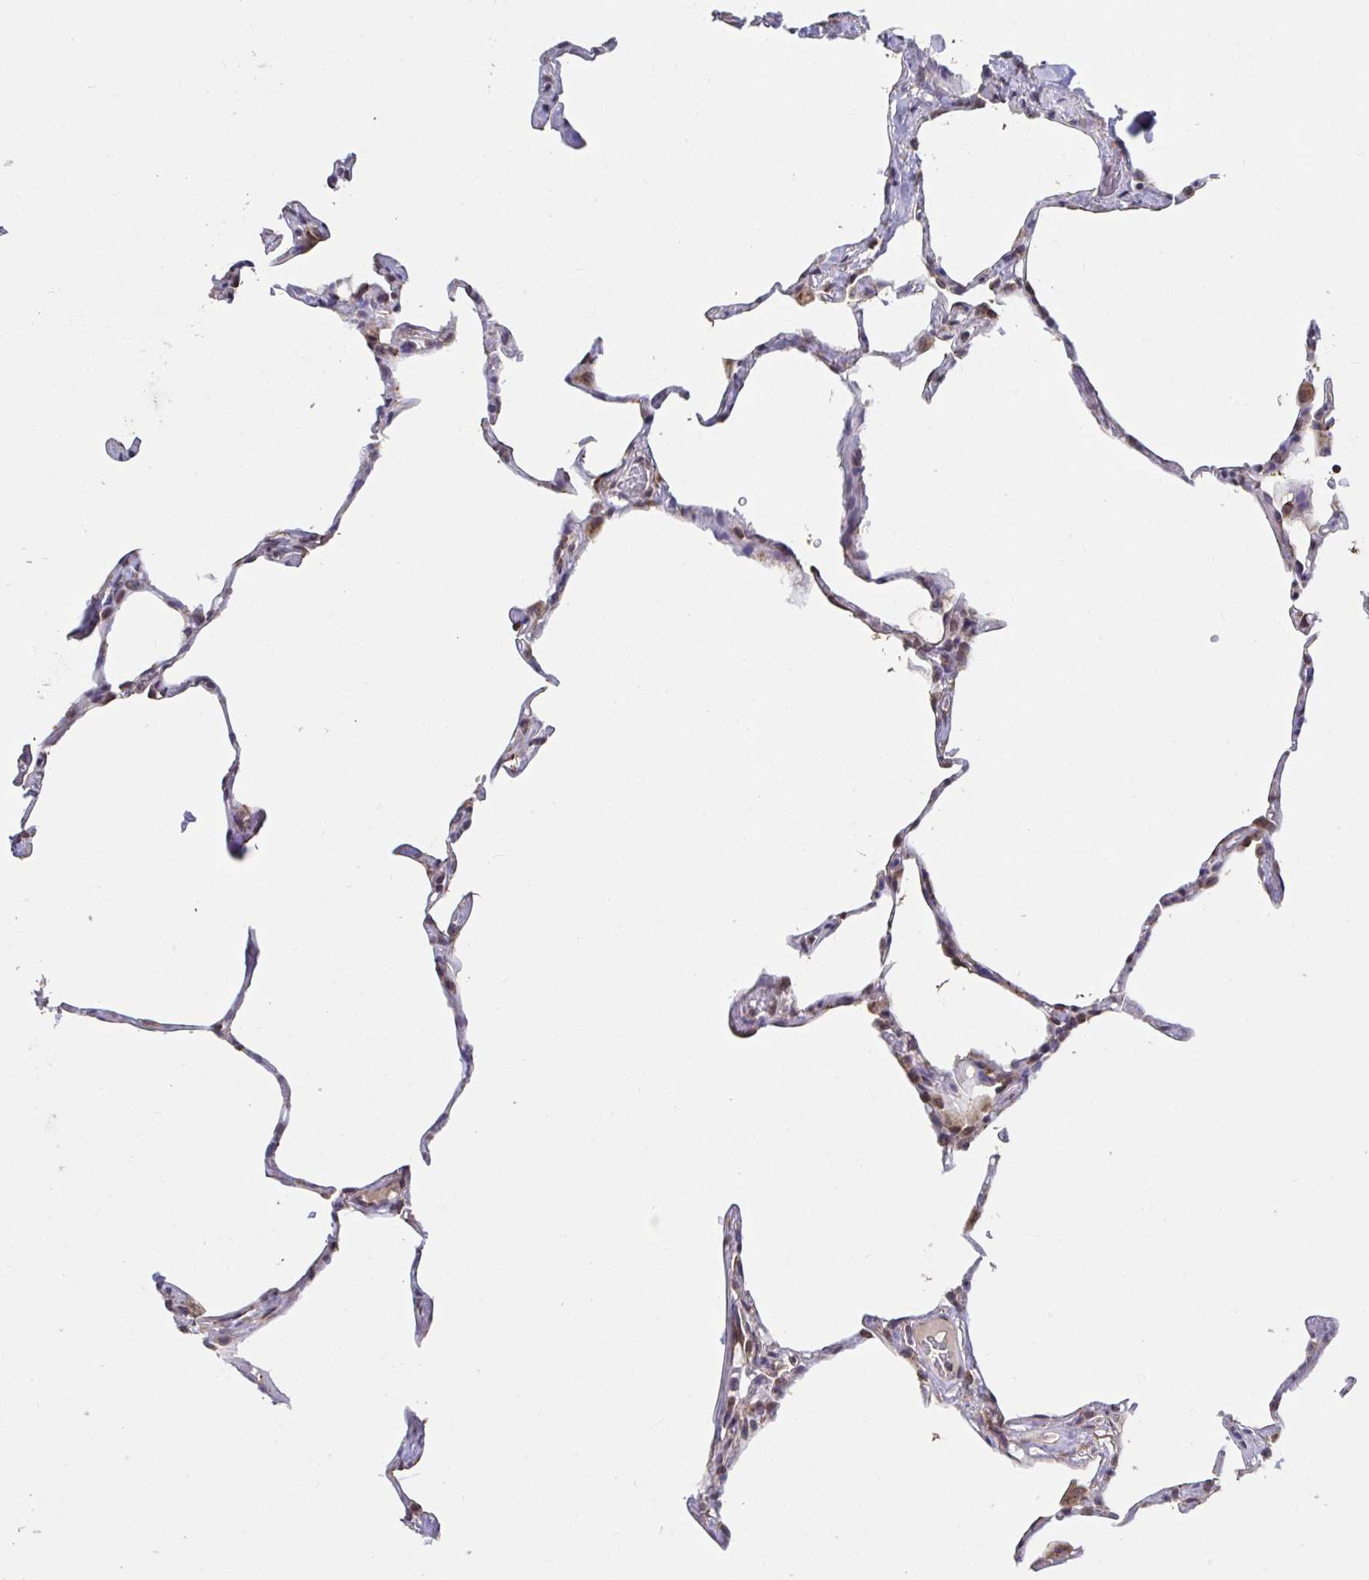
{"staining": {"intensity": "moderate", "quantity": "<25%", "location": "cytoplasmic/membranous"}, "tissue": "lung", "cell_type": "Alveolar cells", "image_type": "normal", "snomed": [{"axis": "morphology", "description": "Normal tissue, NOS"}, {"axis": "topography", "description": "Lung"}], "caption": "Immunohistochemical staining of normal human lung demonstrates low levels of moderate cytoplasmic/membranous expression in approximately <25% of alveolar cells. The protein of interest is stained brown, and the nuclei are stained in blue (DAB IHC with brightfield microscopy, high magnification).", "gene": "ATP5MJ", "patient": {"sex": "male", "age": 65}}